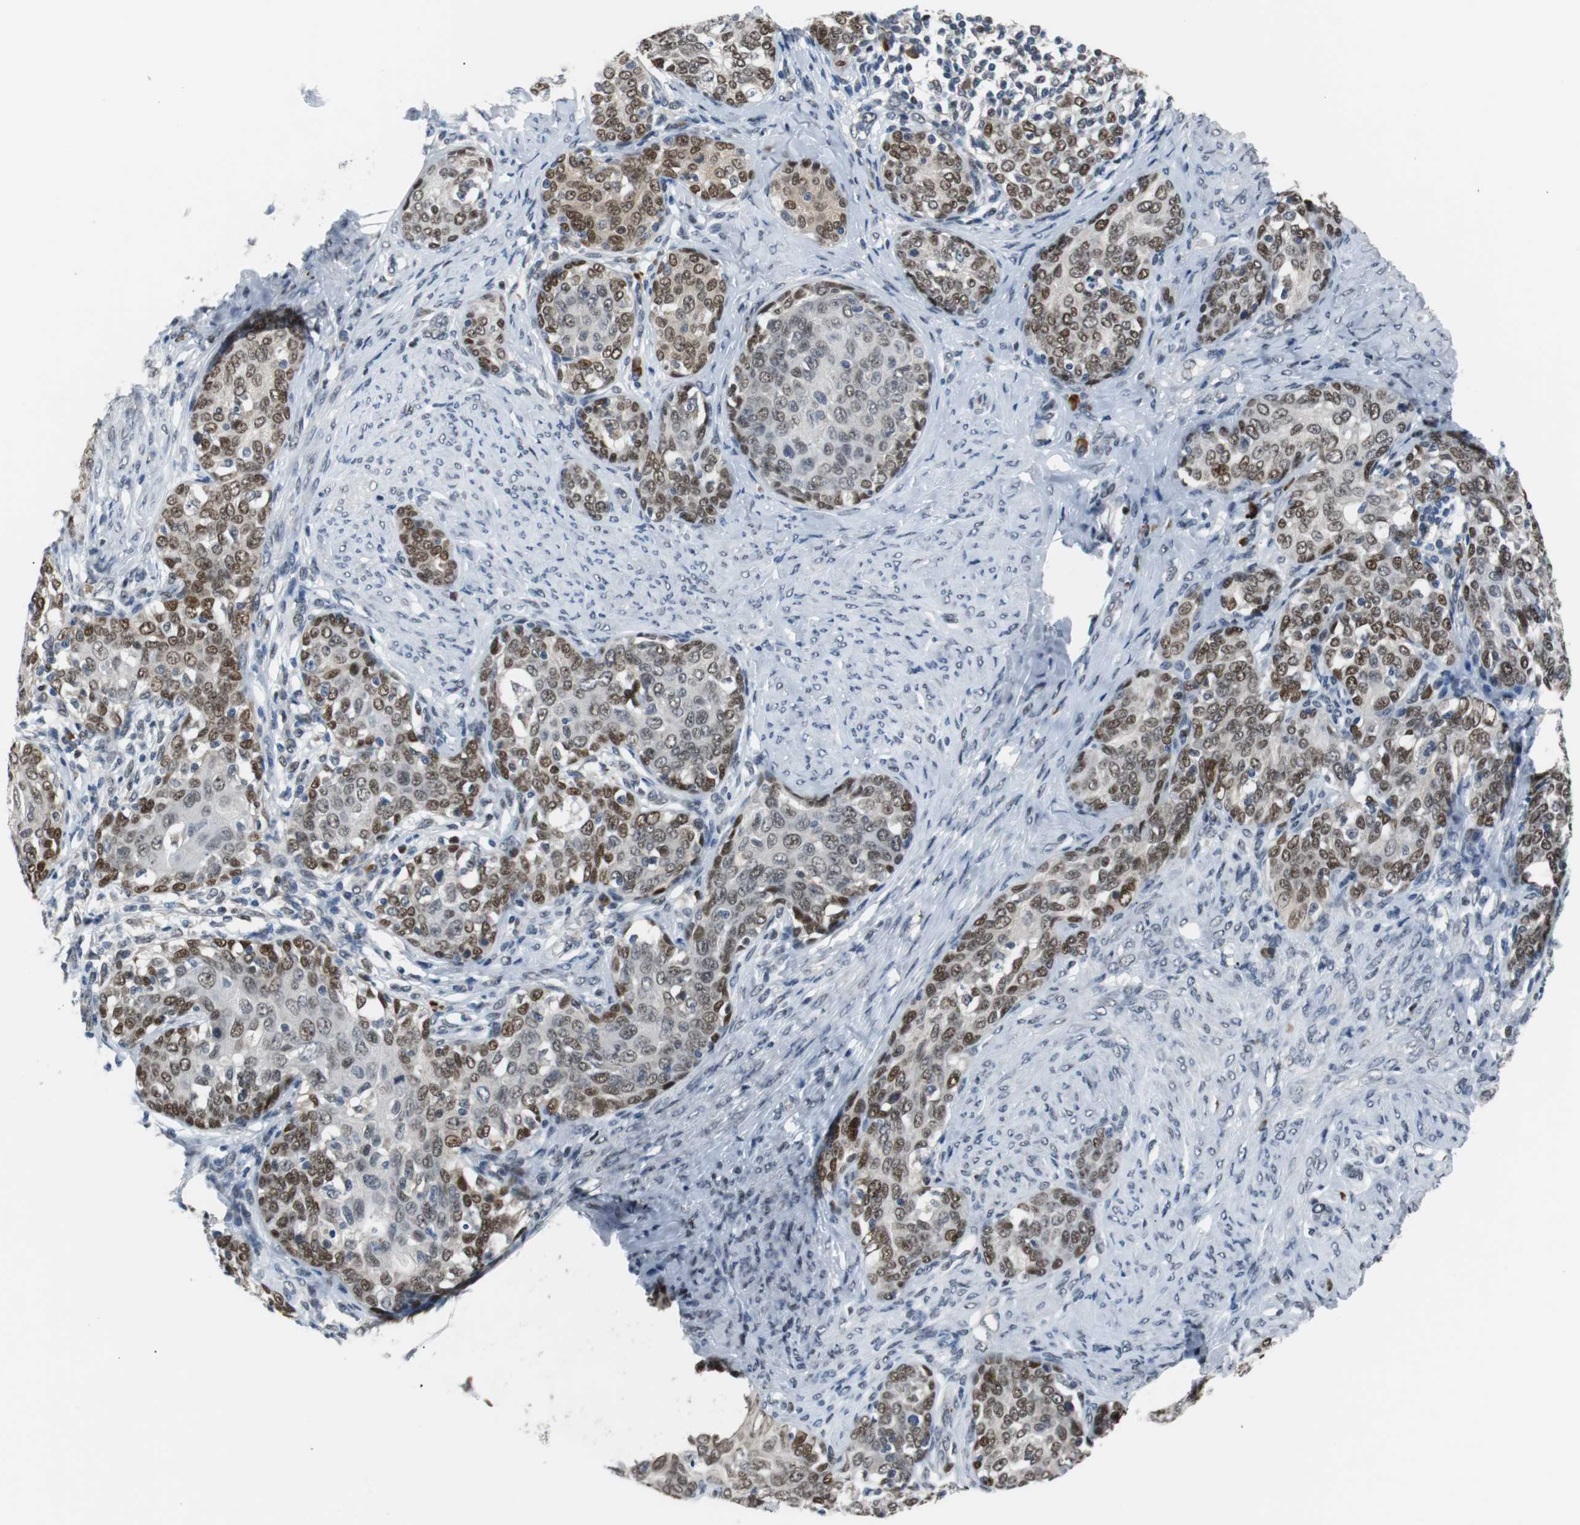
{"staining": {"intensity": "moderate", "quantity": "25%-75%", "location": "nuclear"}, "tissue": "cervical cancer", "cell_type": "Tumor cells", "image_type": "cancer", "snomed": [{"axis": "morphology", "description": "Squamous cell carcinoma, NOS"}, {"axis": "morphology", "description": "Adenocarcinoma, NOS"}, {"axis": "topography", "description": "Cervix"}], "caption": "High-power microscopy captured an immunohistochemistry (IHC) micrograph of cervical cancer, revealing moderate nuclear positivity in about 25%-75% of tumor cells.", "gene": "USP28", "patient": {"sex": "female", "age": 52}}